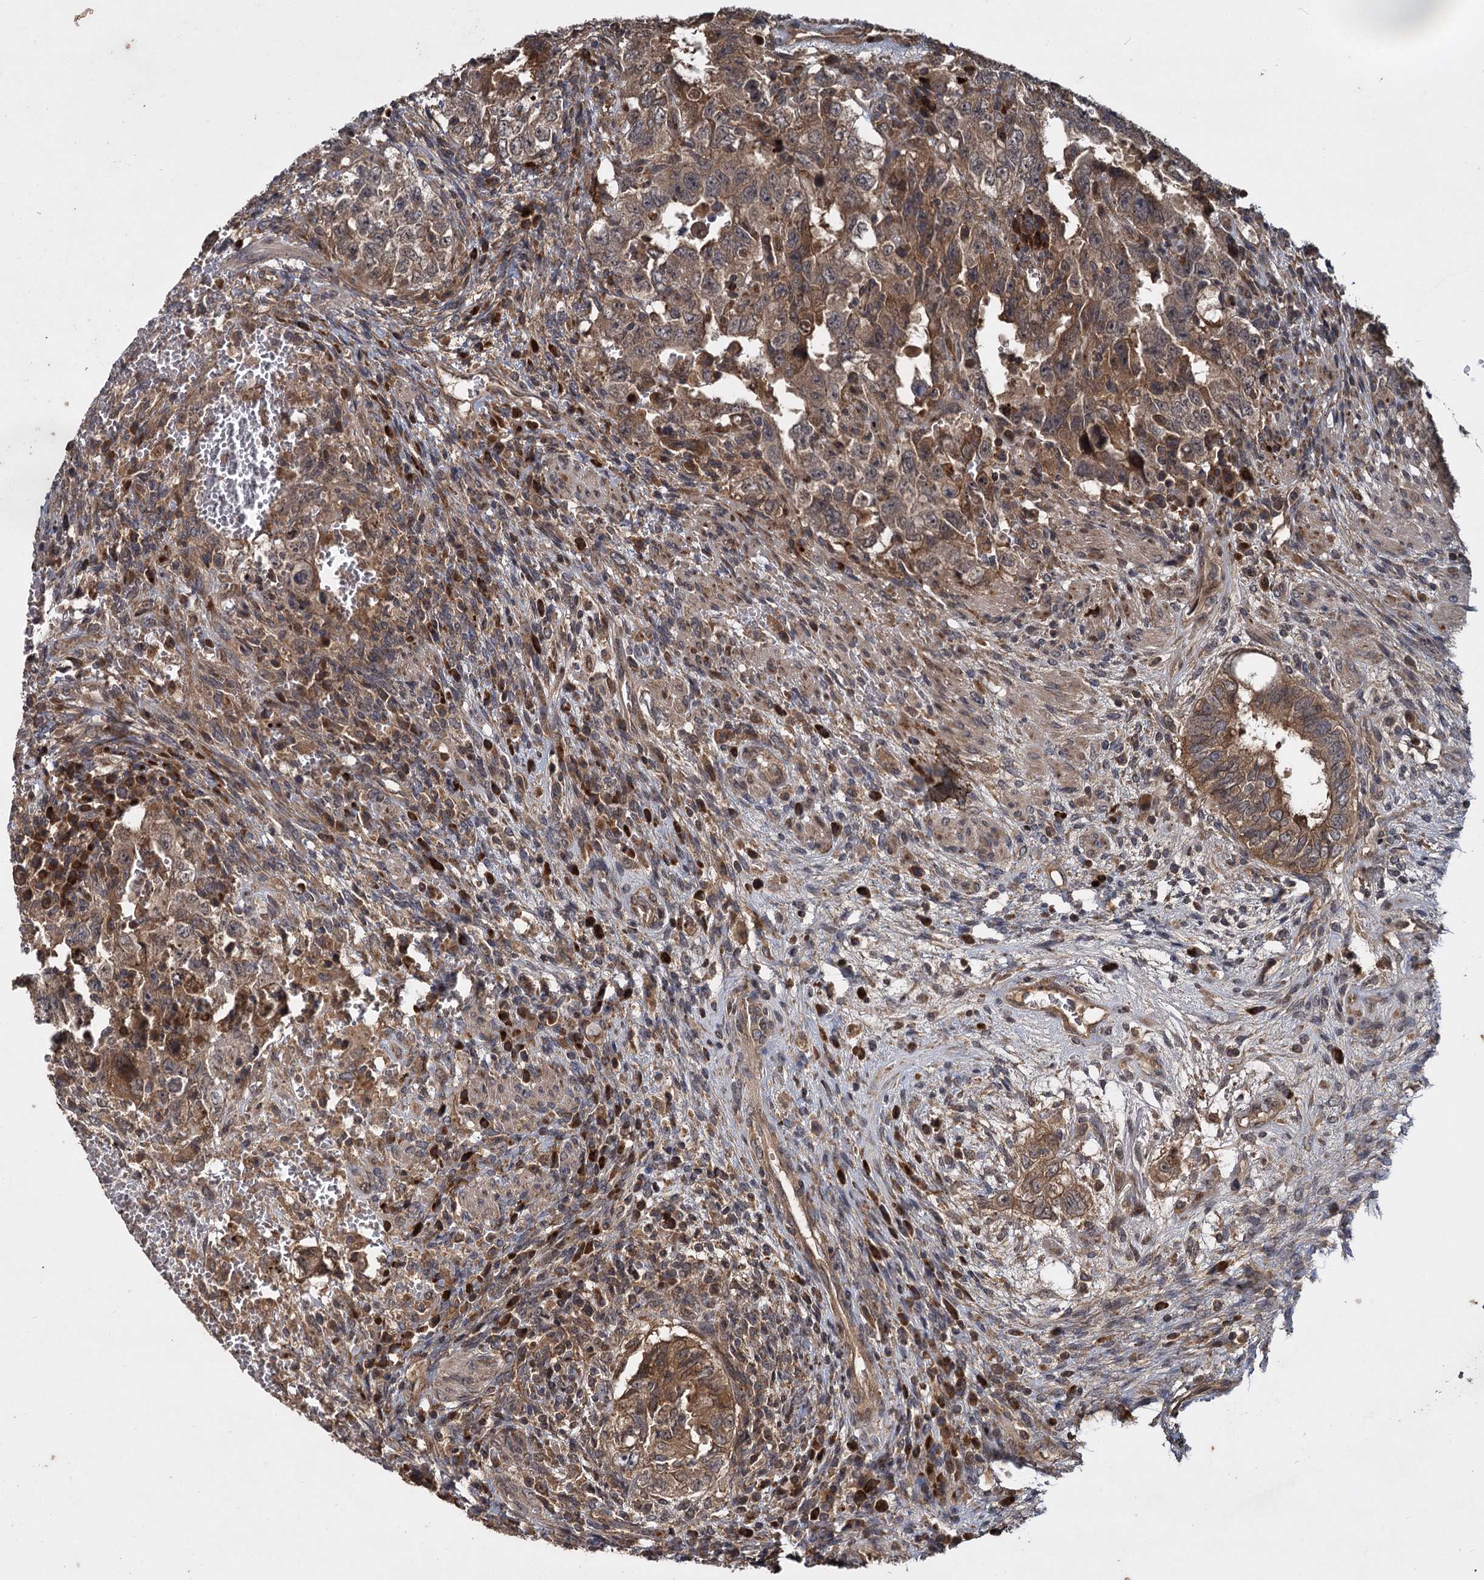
{"staining": {"intensity": "moderate", "quantity": ">75%", "location": "cytoplasmic/membranous"}, "tissue": "testis cancer", "cell_type": "Tumor cells", "image_type": "cancer", "snomed": [{"axis": "morphology", "description": "Carcinoma, Embryonal, NOS"}, {"axis": "topography", "description": "Testis"}], "caption": "Immunohistochemical staining of human testis embryonal carcinoma exhibits moderate cytoplasmic/membranous protein staining in about >75% of tumor cells.", "gene": "INPPL1", "patient": {"sex": "male", "age": 26}}